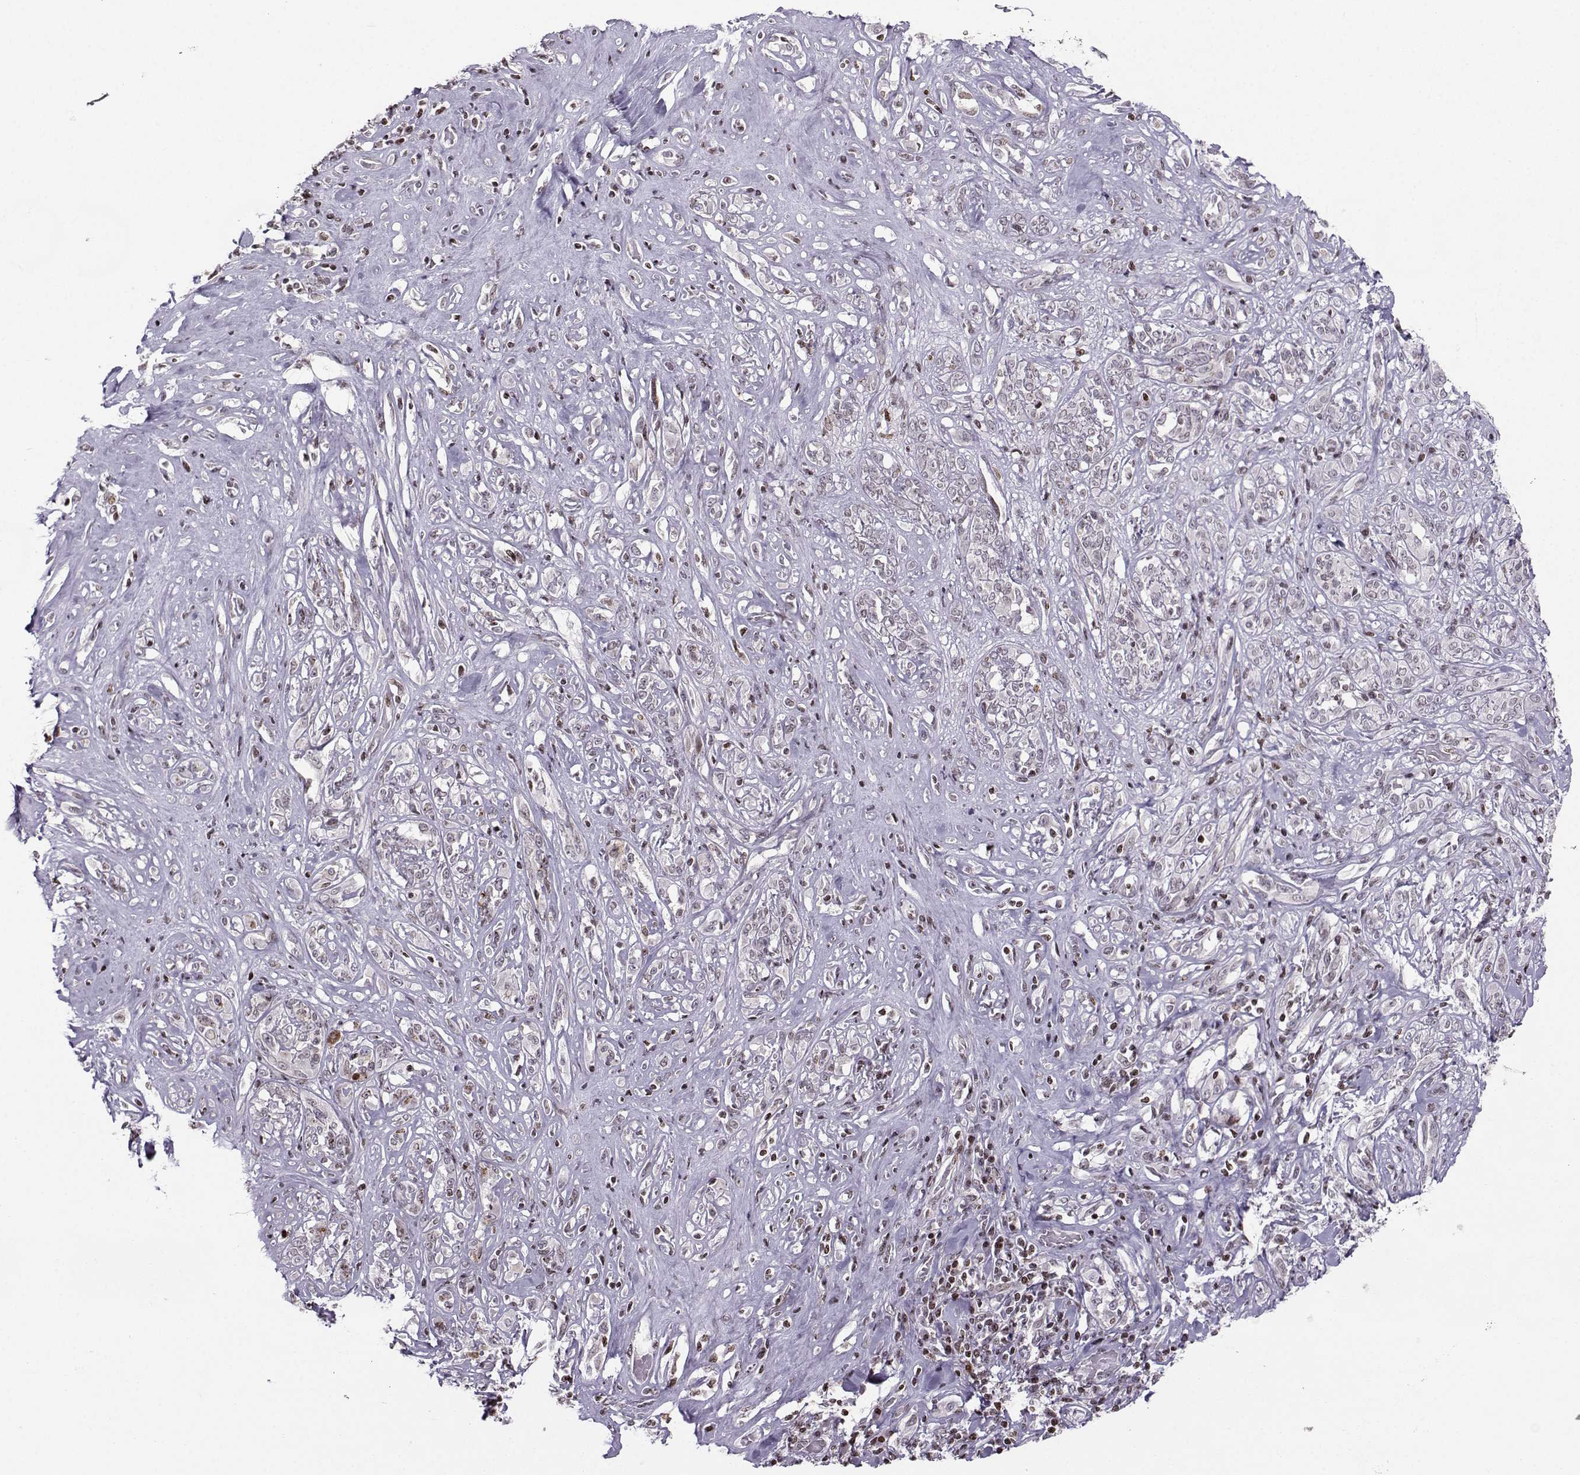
{"staining": {"intensity": "weak", "quantity": "<25%", "location": "nuclear"}, "tissue": "melanoma", "cell_type": "Tumor cells", "image_type": "cancer", "snomed": [{"axis": "morphology", "description": "Malignant melanoma, NOS"}, {"axis": "topography", "description": "Skin"}], "caption": "IHC of melanoma shows no positivity in tumor cells.", "gene": "ZNF19", "patient": {"sex": "female", "age": 91}}